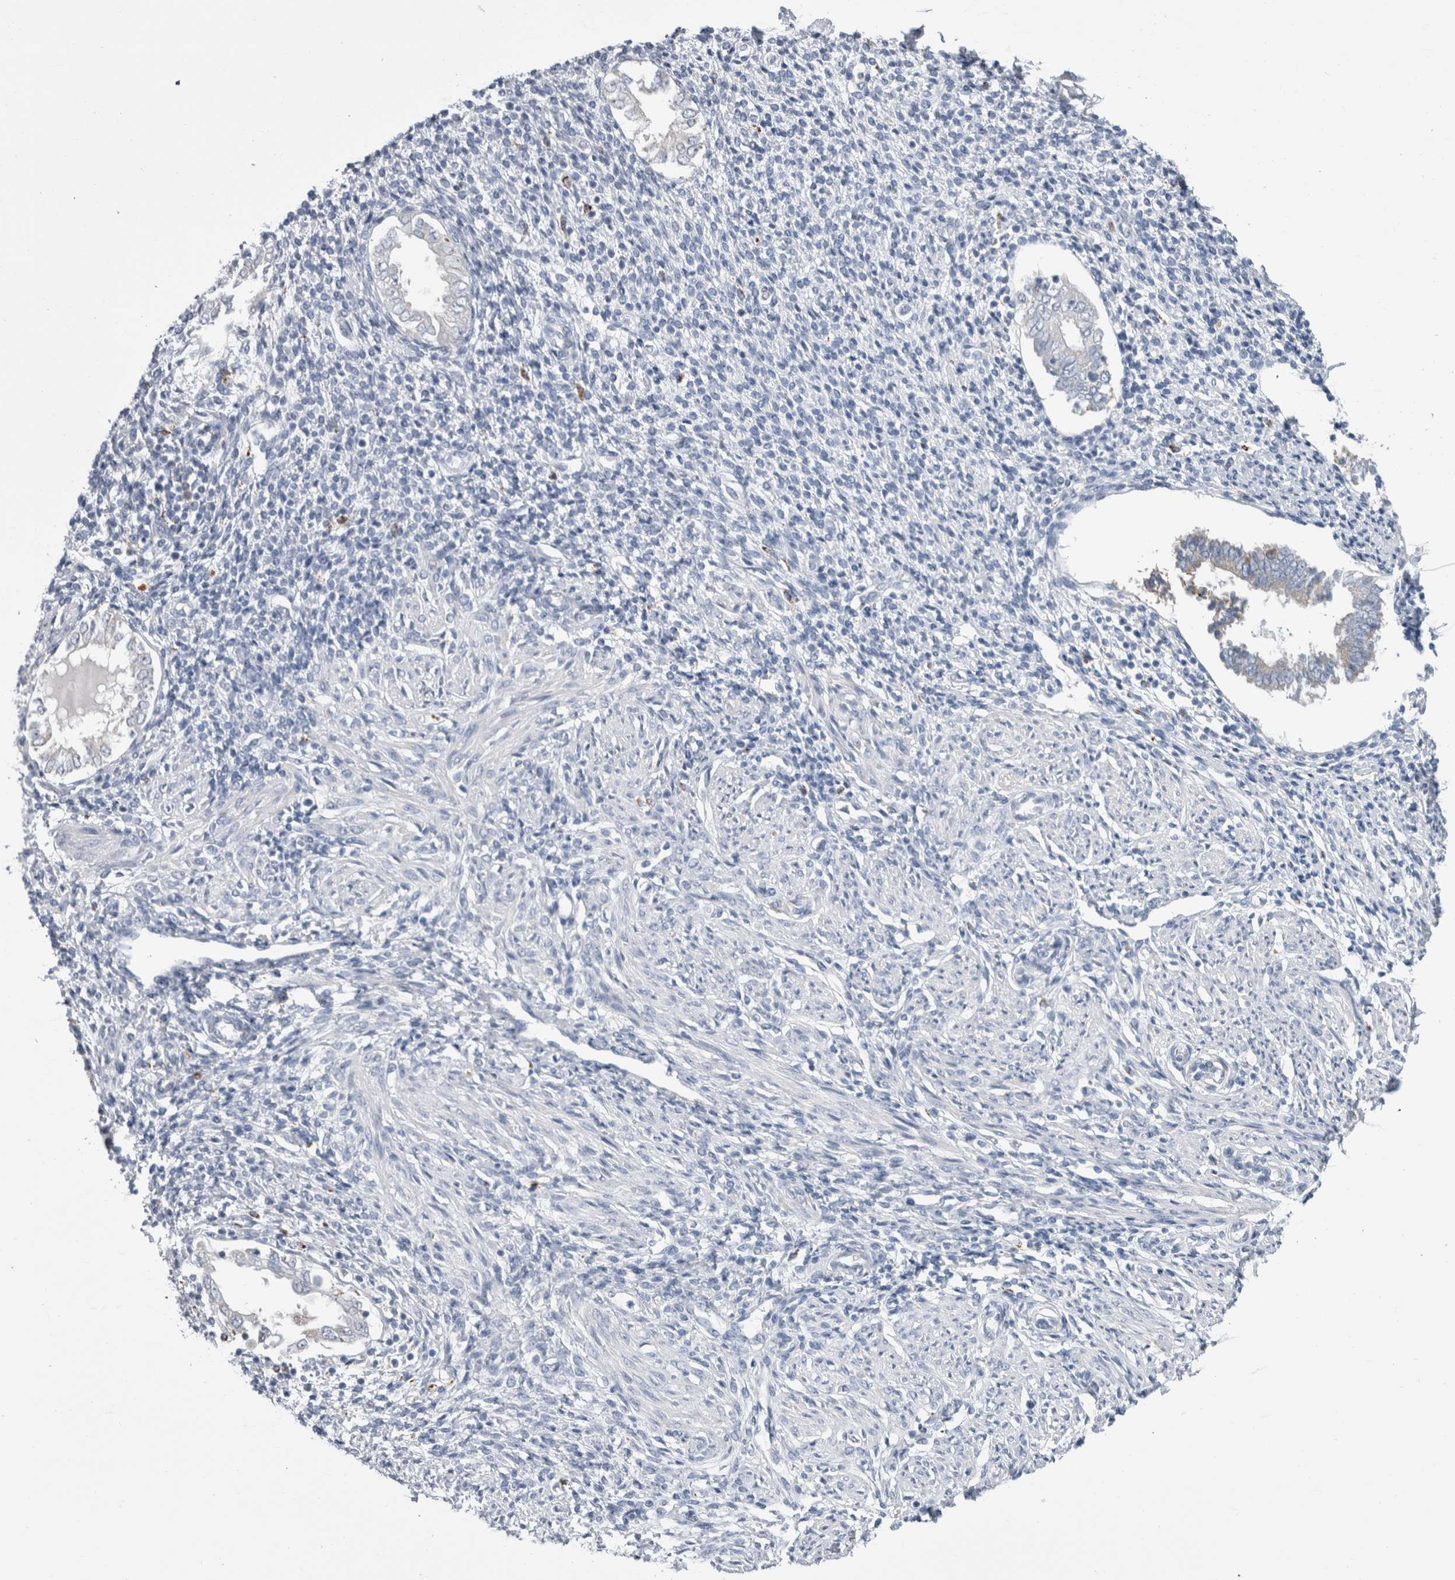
{"staining": {"intensity": "negative", "quantity": "none", "location": "none"}, "tissue": "endometrium", "cell_type": "Cells in endometrial stroma", "image_type": "normal", "snomed": [{"axis": "morphology", "description": "Normal tissue, NOS"}, {"axis": "topography", "description": "Endometrium"}], "caption": "DAB (3,3'-diaminobenzidine) immunohistochemical staining of normal human endometrium displays no significant expression in cells in endometrial stroma. (Immunohistochemistry (ihc), brightfield microscopy, high magnification).", "gene": "GATM", "patient": {"sex": "female", "age": 66}}